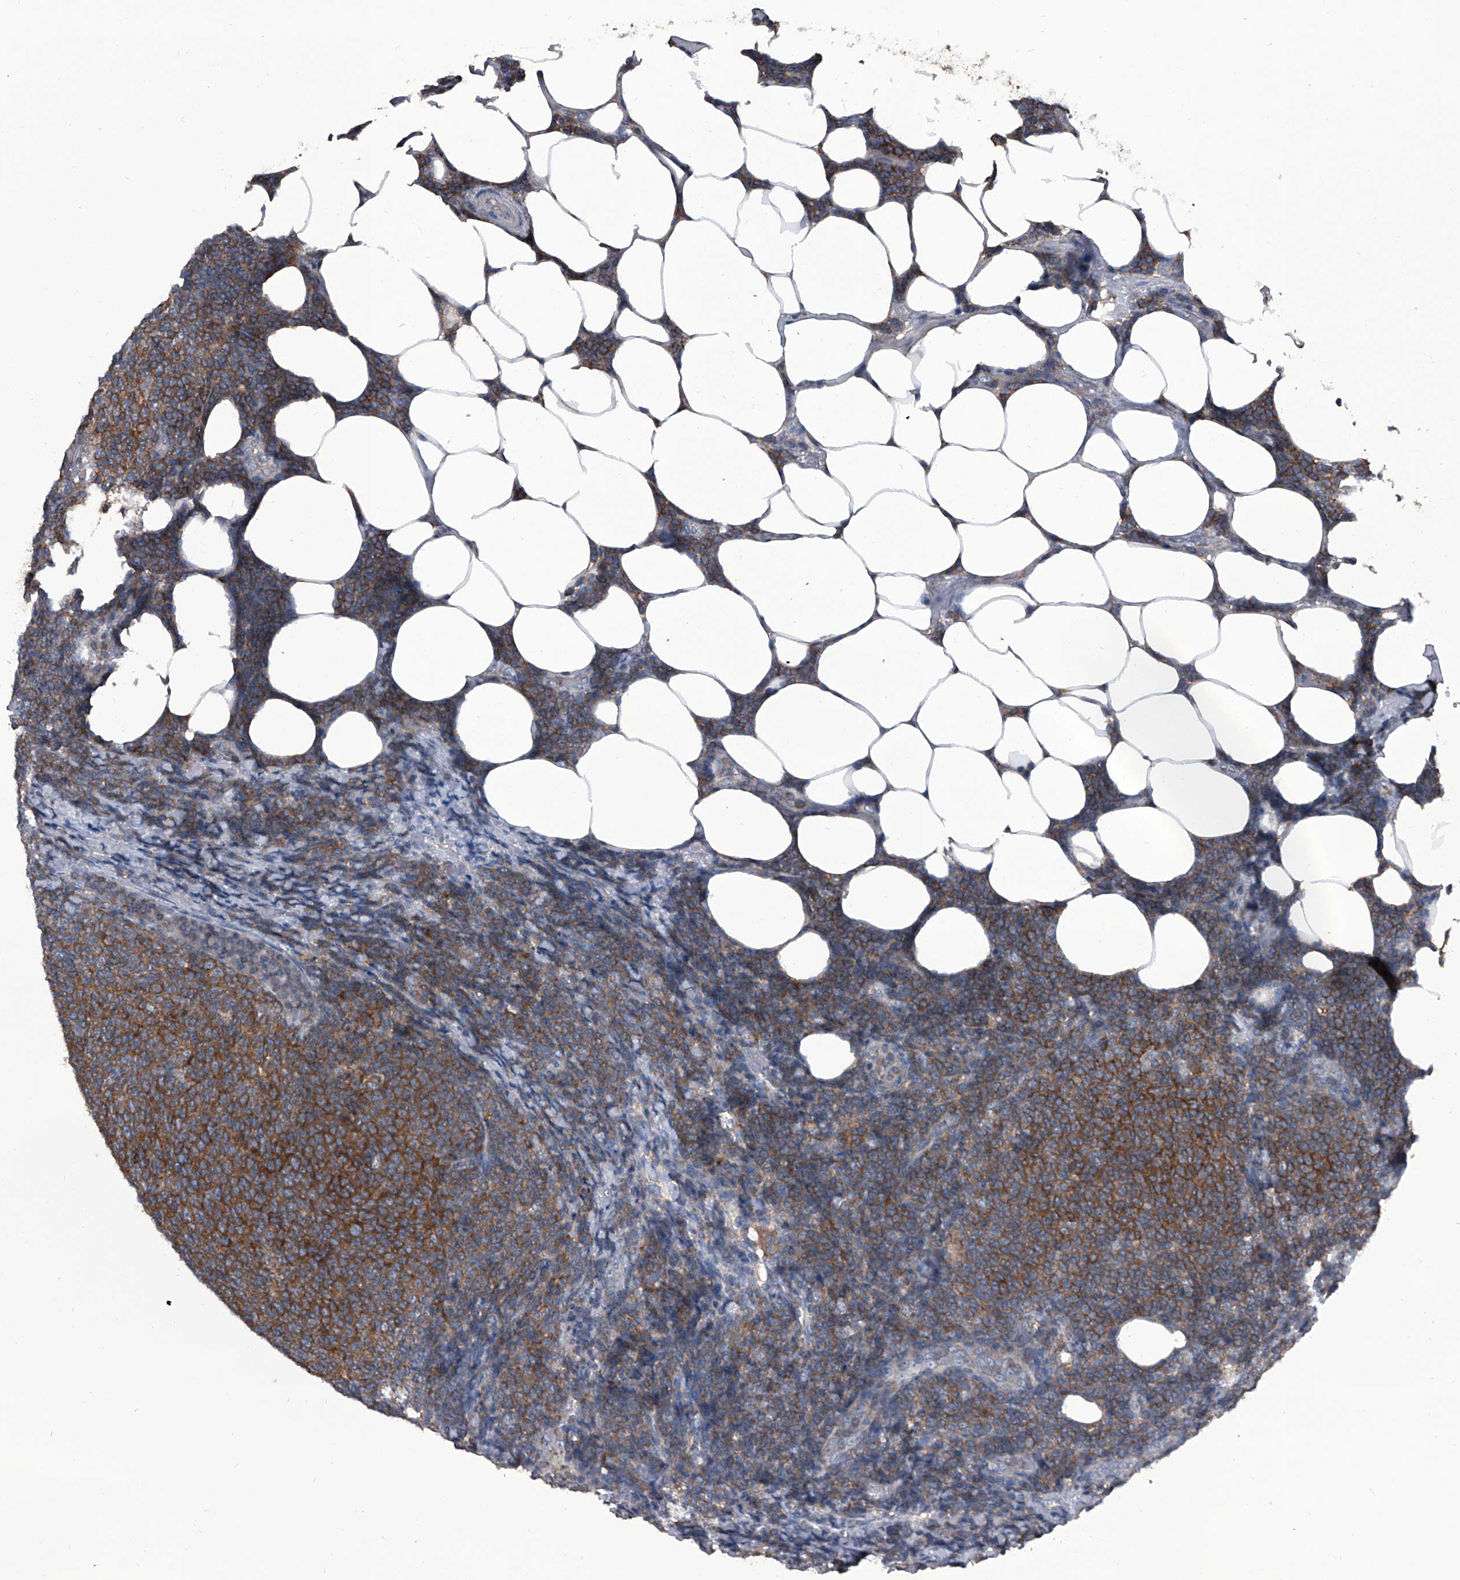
{"staining": {"intensity": "strong", "quantity": "25%-75%", "location": "cytoplasmic/membranous"}, "tissue": "lymphoma", "cell_type": "Tumor cells", "image_type": "cancer", "snomed": [{"axis": "morphology", "description": "Malignant lymphoma, non-Hodgkin's type, Low grade"}, {"axis": "topography", "description": "Lymph node"}], "caption": "Protein staining by immunohistochemistry (IHC) shows strong cytoplasmic/membranous staining in approximately 25%-75% of tumor cells in low-grade malignant lymphoma, non-Hodgkin's type. The protein of interest is shown in brown color, while the nuclei are stained blue.", "gene": "PIP5K1A", "patient": {"sex": "male", "age": 66}}